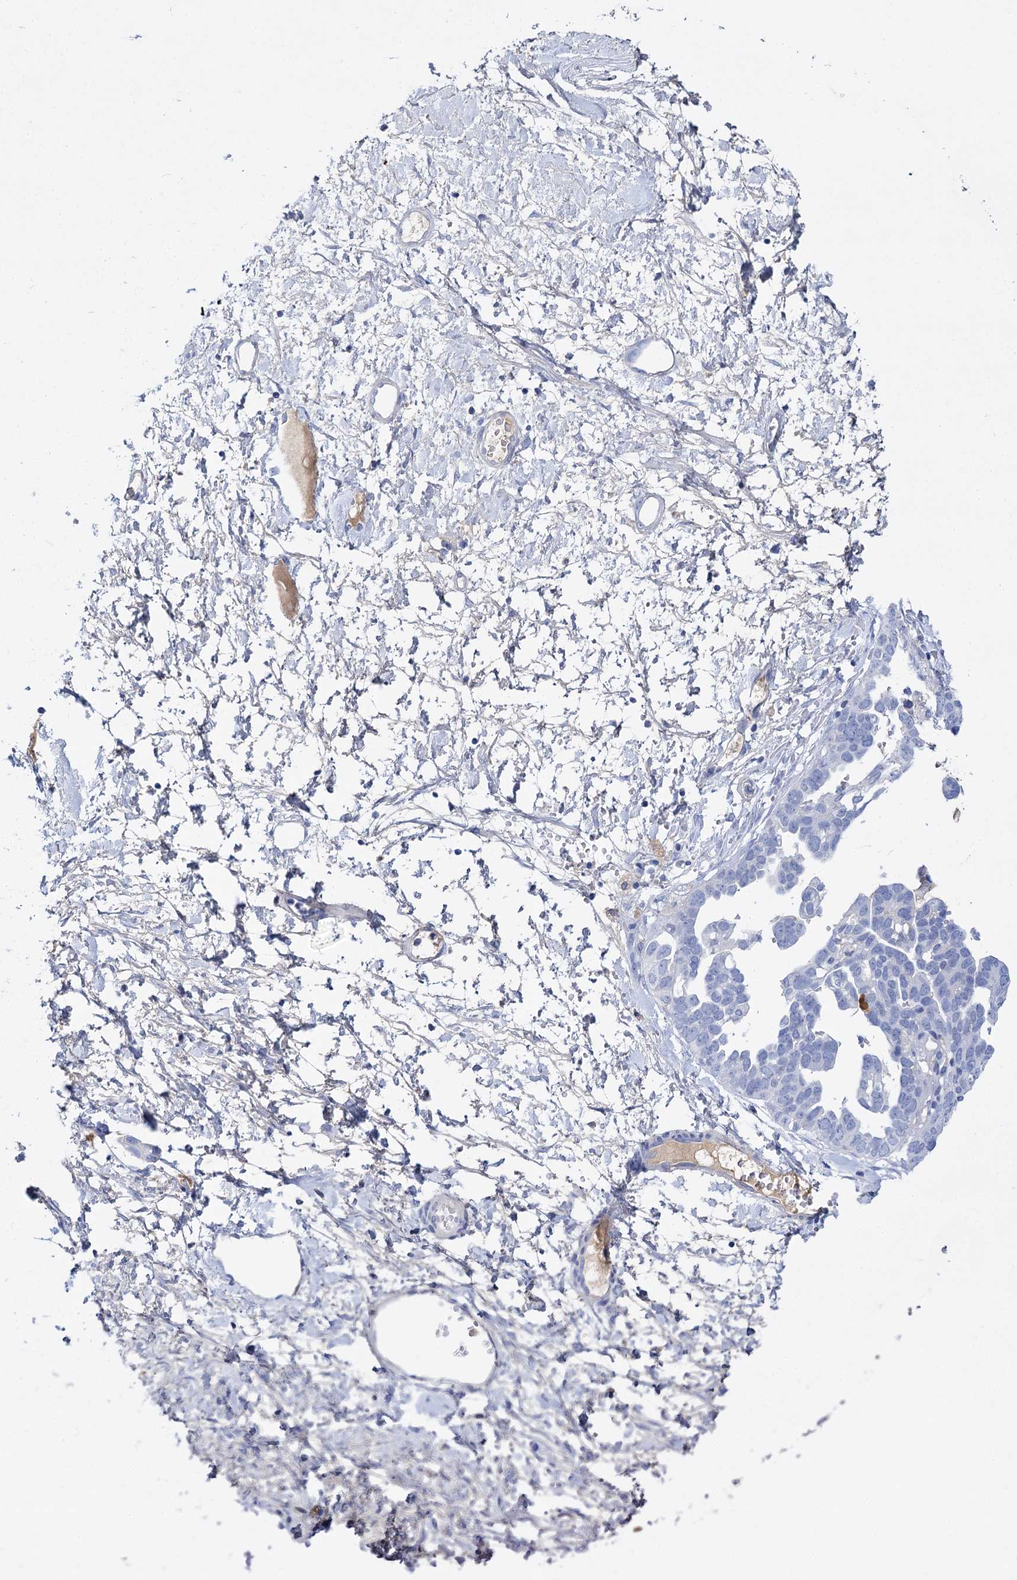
{"staining": {"intensity": "negative", "quantity": "none", "location": "none"}, "tissue": "ovarian cancer", "cell_type": "Tumor cells", "image_type": "cancer", "snomed": [{"axis": "morphology", "description": "Cystadenocarcinoma, serous, NOS"}, {"axis": "topography", "description": "Ovary"}], "caption": "Tumor cells are negative for brown protein staining in ovarian serous cystadenocarcinoma.", "gene": "FBXW12", "patient": {"sex": "female", "age": 54}}